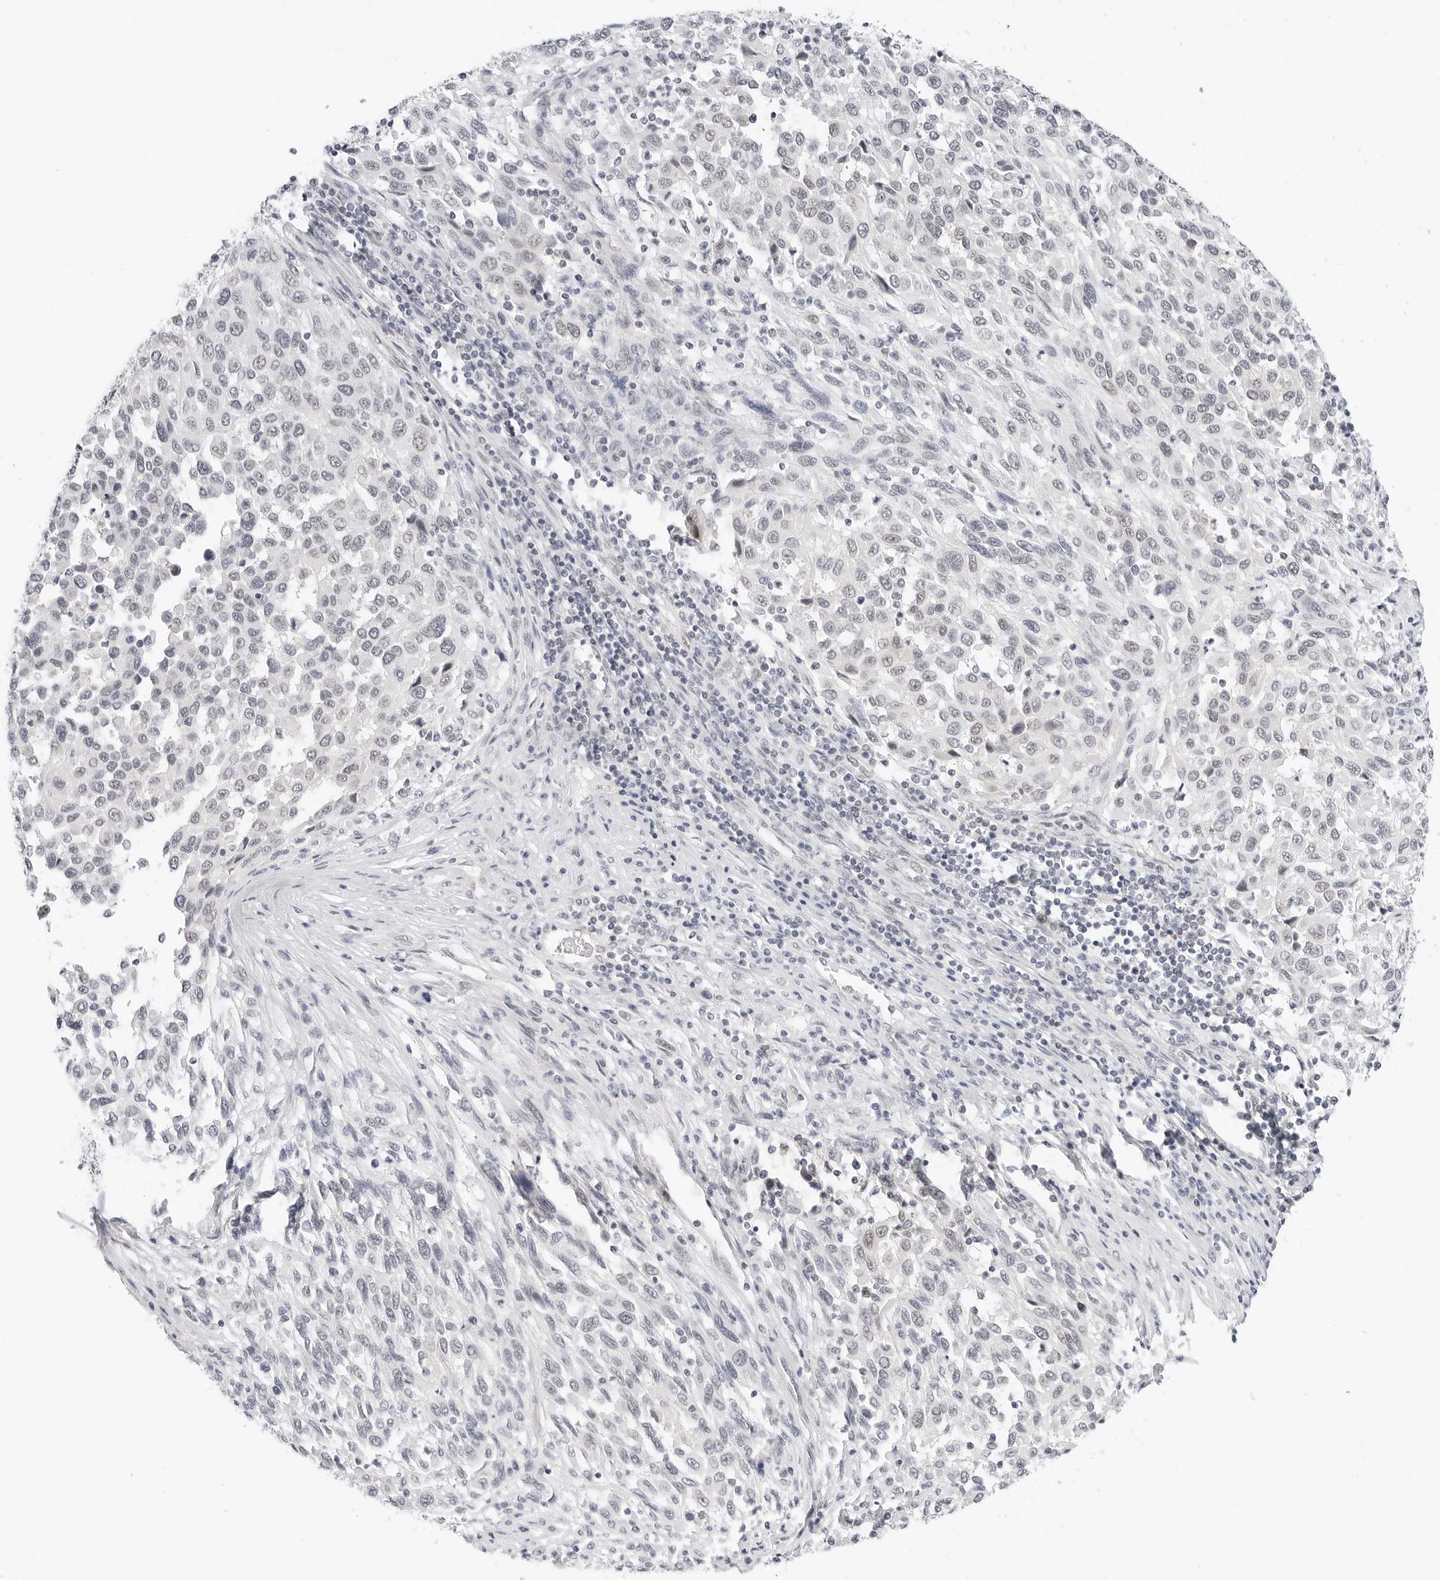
{"staining": {"intensity": "negative", "quantity": "none", "location": "none"}, "tissue": "melanoma", "cell_type": "Tumor cells", "image_type": "cancer", "snomed": [{"axis": "morphology", "description": "Malignant melanoma, Metastatic site"}, {"axis": "topography", "description": "Lymph node"}], "caption": "Immunohistochemistry (IHC) photomicrograph of neoplastic tissue: melanoma stained with DAB shows no significant protein expression in tumor cells. (DAB immunohistochemistry with hematoxylin counter stain).", "gene": "TSEN2", "patient": {"sex": "male", "age": 61}}